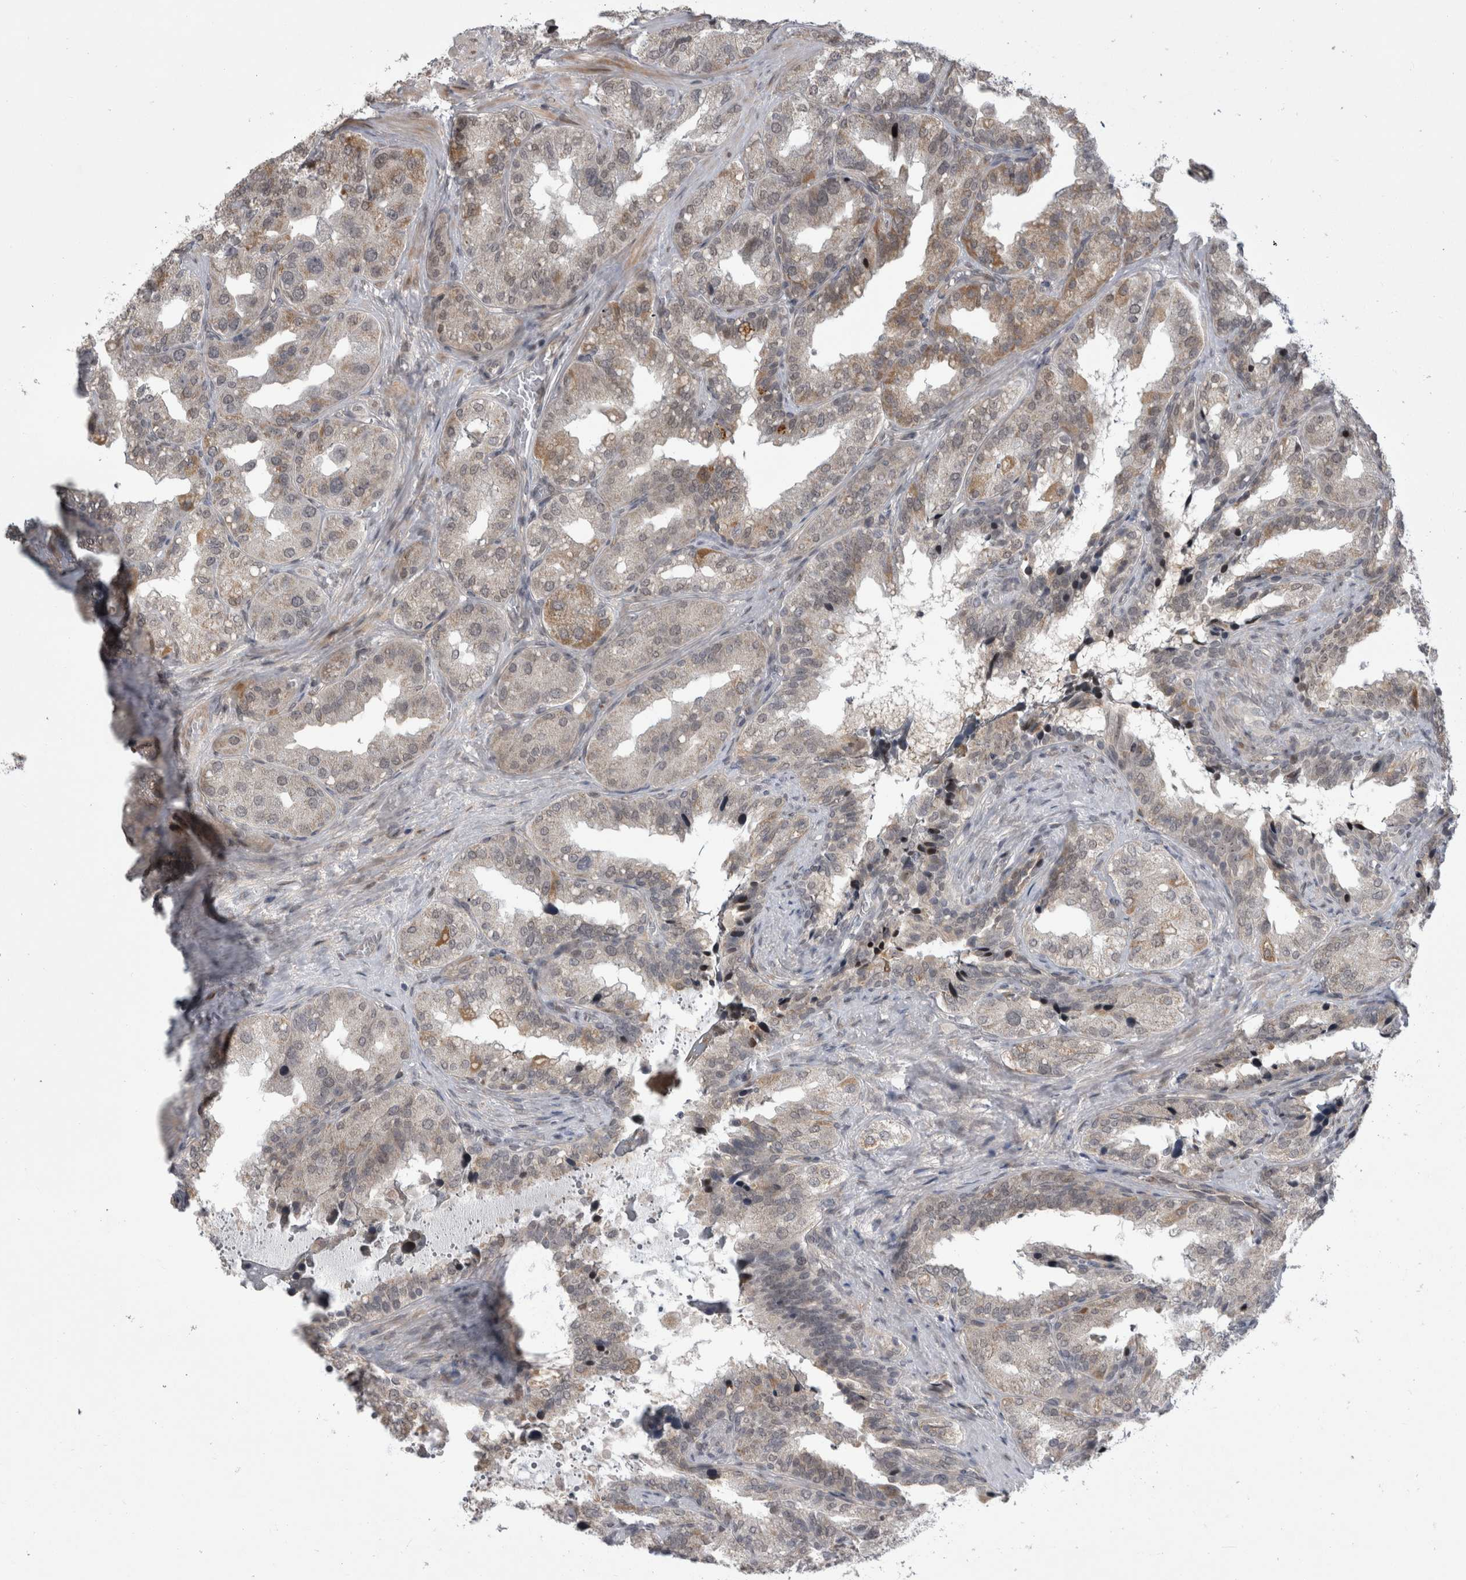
{"staining": {"intensity": "moderate", "quantity": "<25%", "location": "cytoplasmic/membranous"}, "tissue": "seminal vesicle", "cell_type": "Glandular cells", "image_type": "normal", "snomed": [{"axis": "morphology", "description": "Normal tissue, NOS"}, {"axis": "topography", "description": "Prostate"}, {"axis": "topography", "description": "Seminal veicle"}], "caption": "Protein staining shows moderate cytoplasmic/membranous positivity in about <25% of glandular cells in benign seminal vesicle.", "gene": "MTBP", "patient": {"sex": "male", "age": 51}}